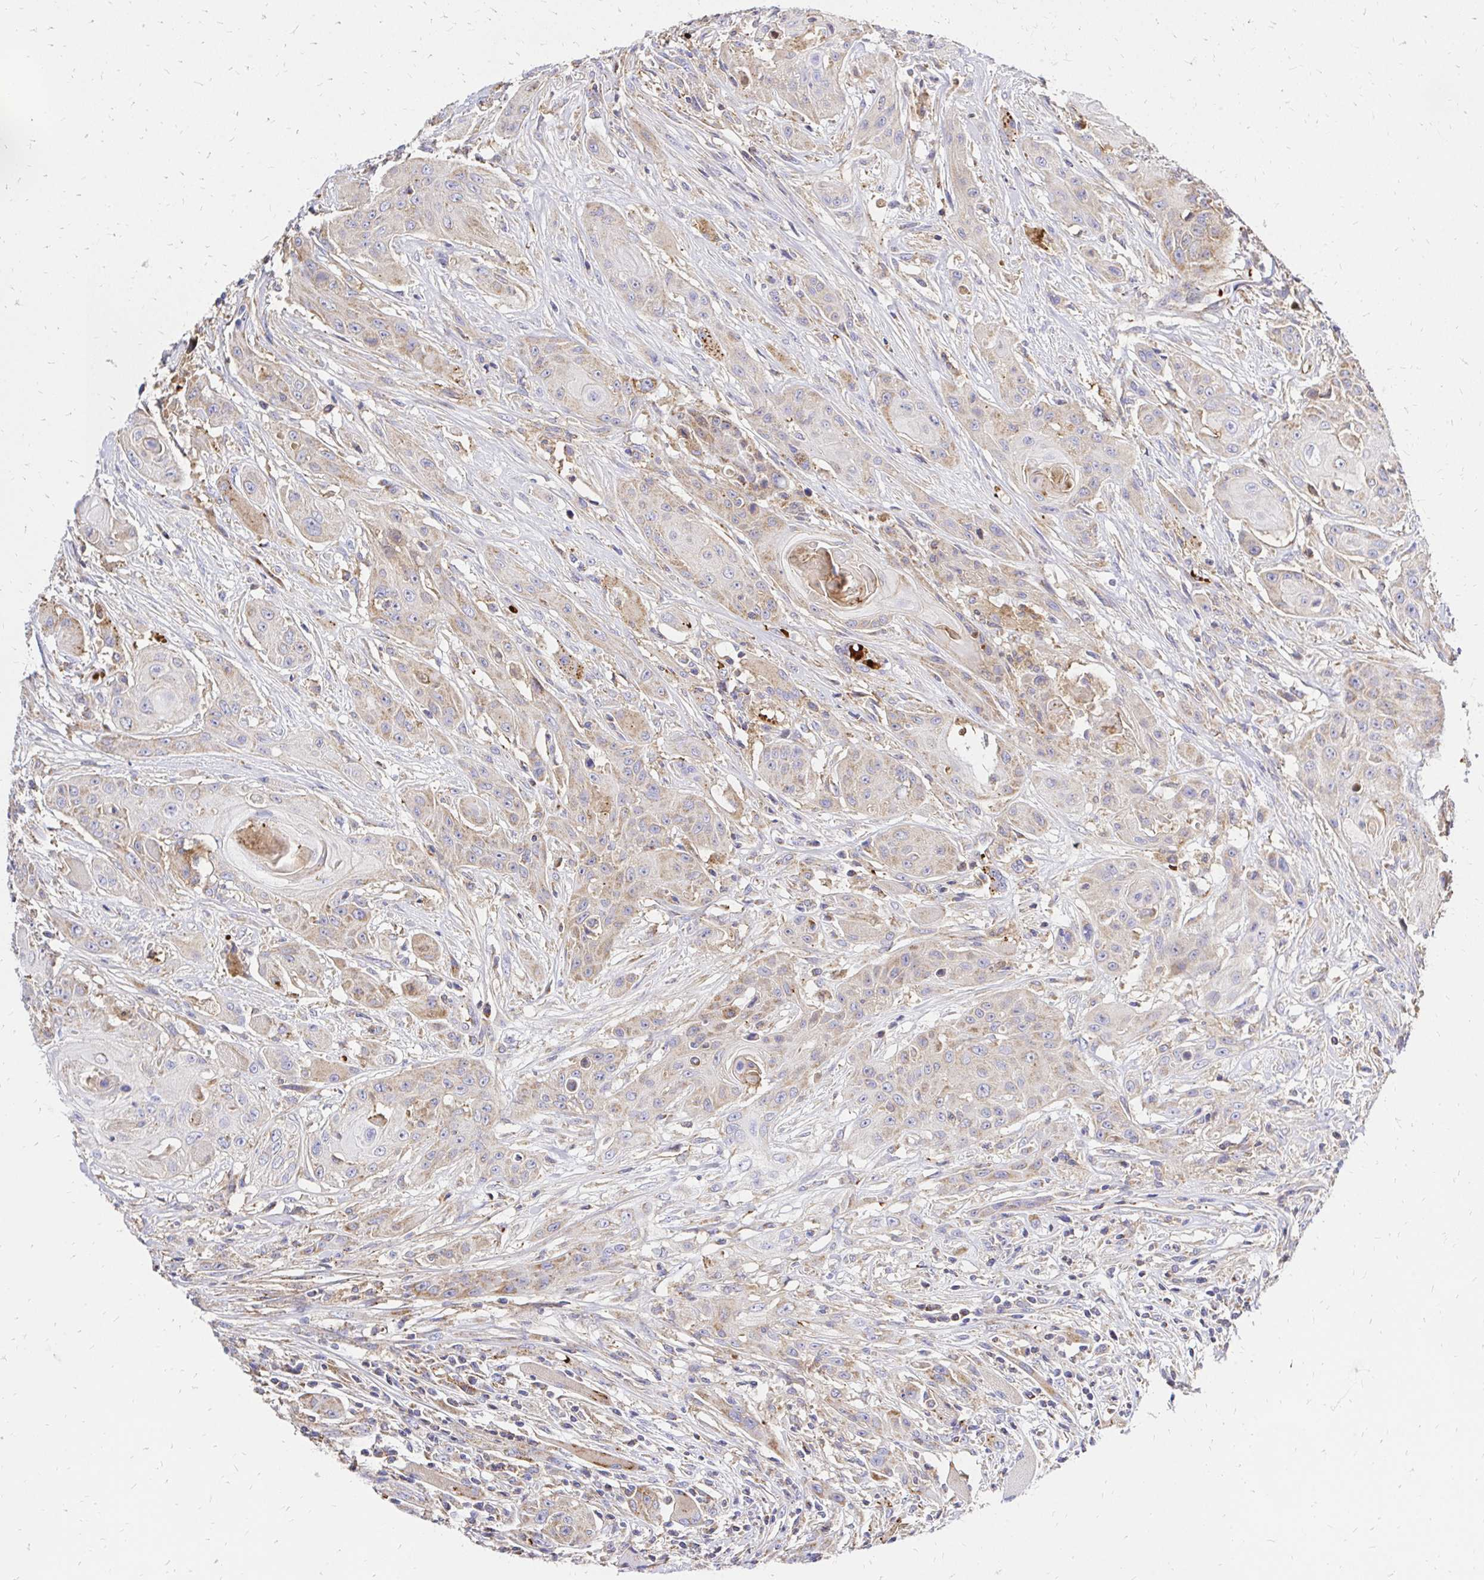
{"staining": {"intensity": "moderate", "quantity": "25%-75%", "location": "cytoplasmic/membranous"}, "tissue": "head and neck cancer", "cell_type": "Tumor cells", "image_type": "cancer", "snomed": [{"axis": "morphology", "description": "Squamous cell carcinoma, NOS"}, {"axis": "topography", "description": "Oral tissue"}, {"axis": "topography", "description": "Head-Neck"}, {"axis": "topography", "description": "Neck, NOS"}], "caption": "High-magnification brightfield microscopy of head and neck cancer stained with DAB (brown) and counterstained with hematoxylin (blue). tumor cells exhibit moderate cytoplasmic/membranous positivity is appreciated in about25%-75% of cells.", "gene": "MRPL13", "patient": {"sex": "female", "age": 55}}